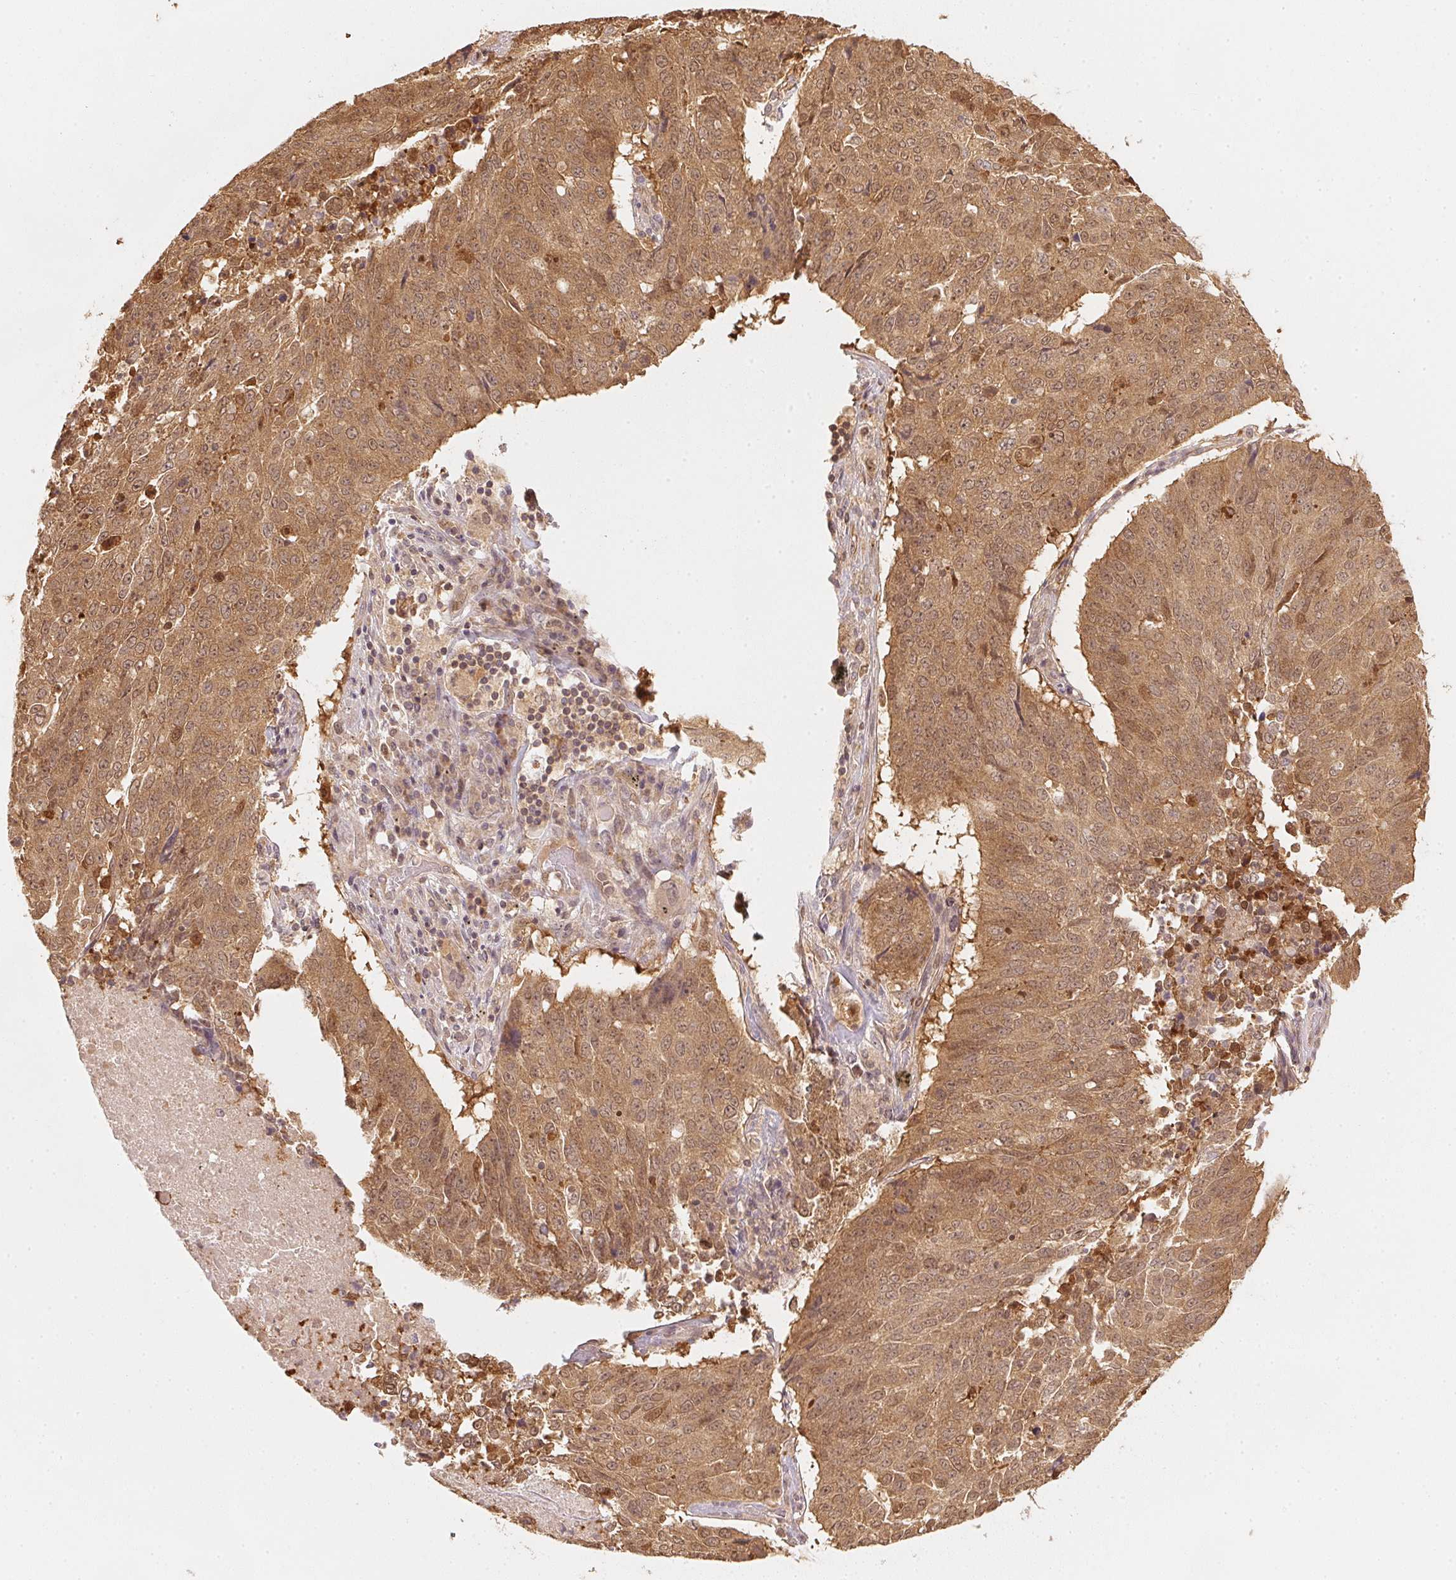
{"staining": {"intensity": "moderate", "quantity": ">75%", "location": "cytoplasmic/membranous,nuclear"}, "tissue": "lung cancer", "cell_type": "Tumor cells", "image_type": "cancer", "snomed": [{"axis": "morphology", "description": "Normal tissue, NOS"}, {"axis": "morphology", "description": "Squamous cell carcinoma, NOS"}, {"axis": "topography", "description": "Bronchus"}, {"axis": "topography", "description": "Lung"}], "caption": "IHC micrograph of neoplastic tissue: lung cancer (squamous cell carcinoma) stained using immunohistochemistry demonstrates medium levels of moderate protein expression localized specifically in the cytoplasmic/membranous and nuclear of tumor cells, appearing as a cytoplasmic/membranous and nuclear brown color.", "gene": "UBE2L3", "patient": {"sex": "male", "age": 64}}